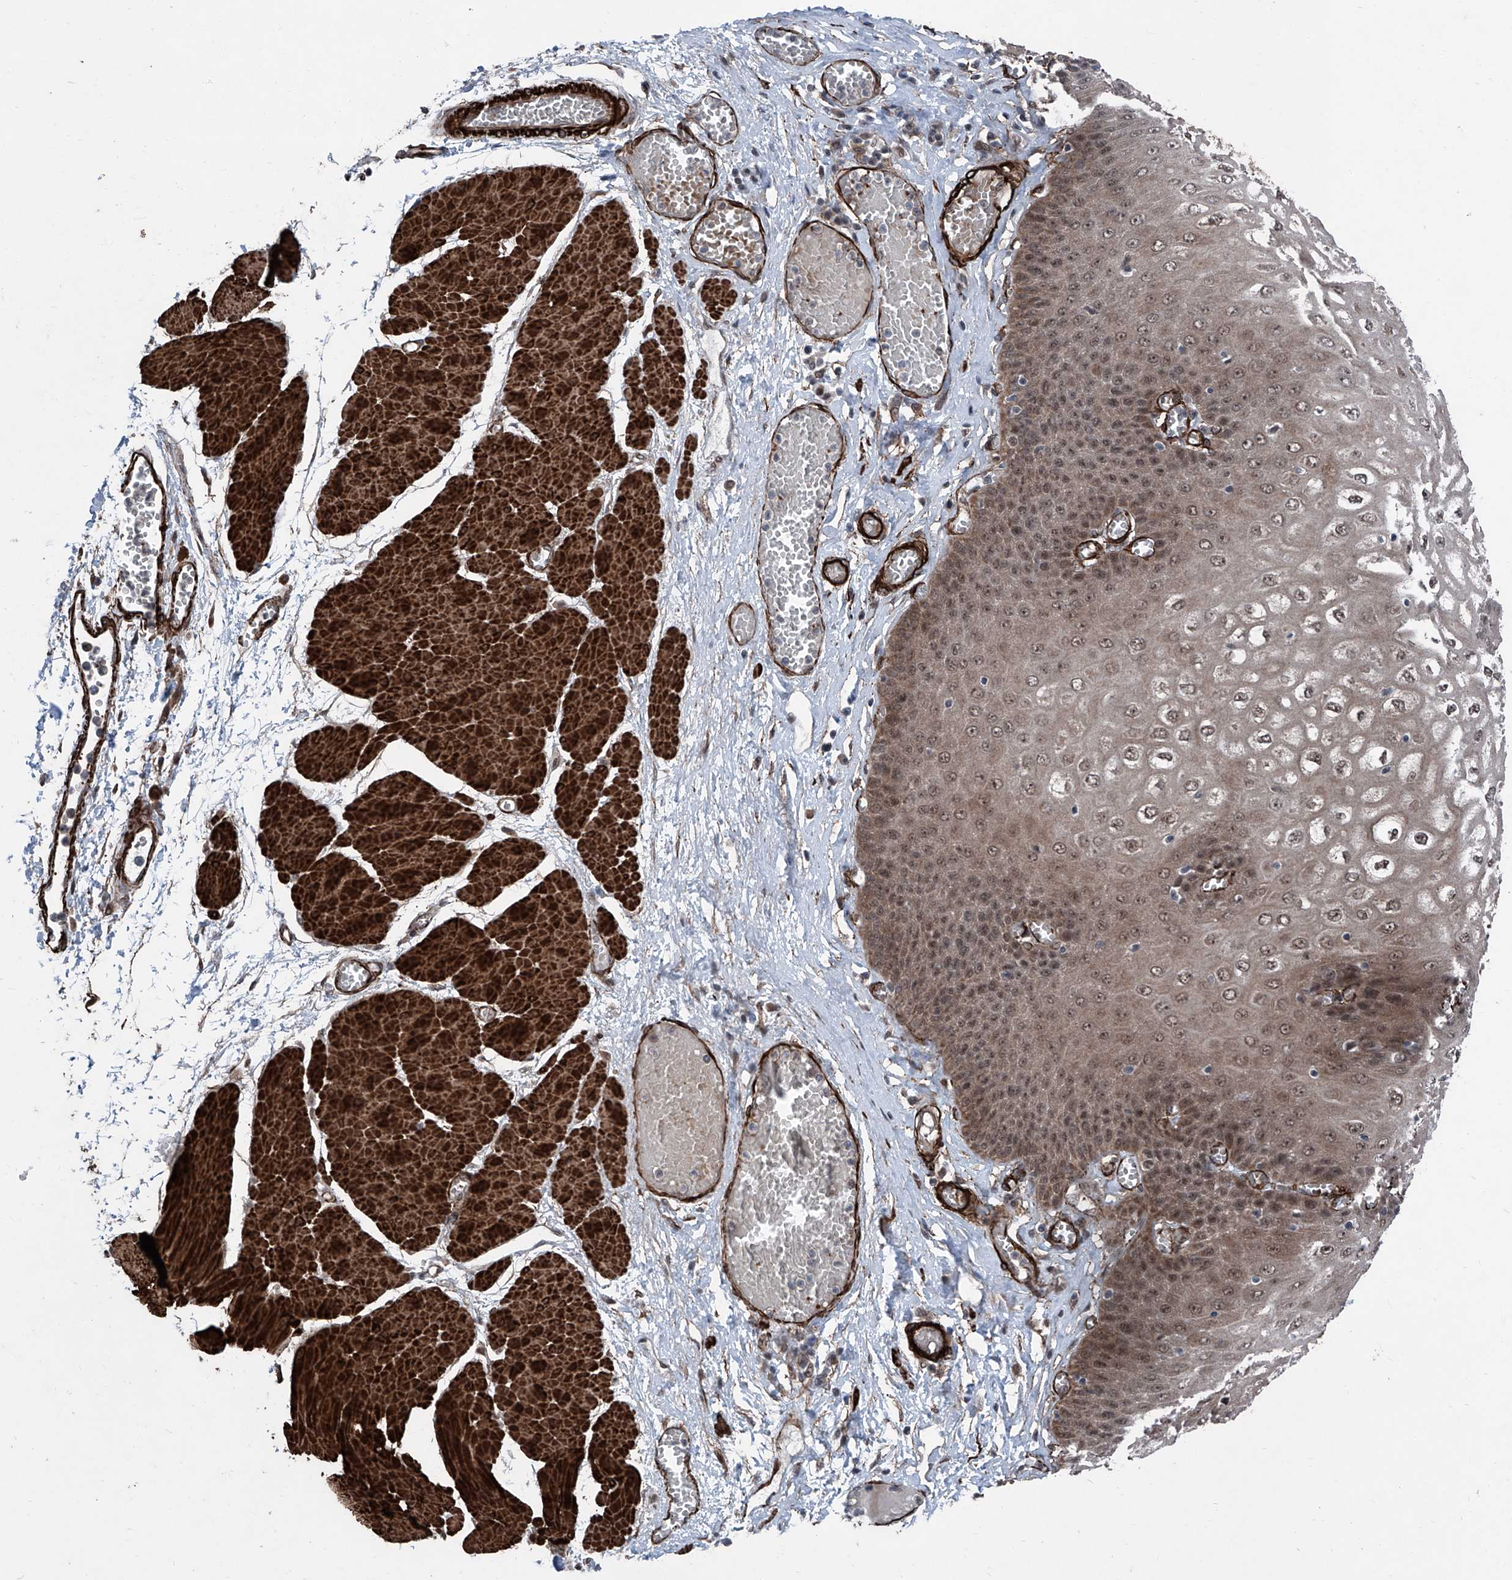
{"staining": {"intensity": "strong", "quantity": ">75%", "location": "cytoplasmic/membranous,nuclear"}, "tissue": "esophagus", "cell_type": "Squamous epithelial cells", "image_type": "normal", "snomed": [{"axis": "morphology", "description": "Normal tissue, NOS"}, {"axis": "topography", "description": "Esophagus"}], "caption": "Esophagus stained with a protein marker shows strong staining in squamous epithelial cells.", "gene": "COA7", "patient": {"sex": "male", "age": 60}}